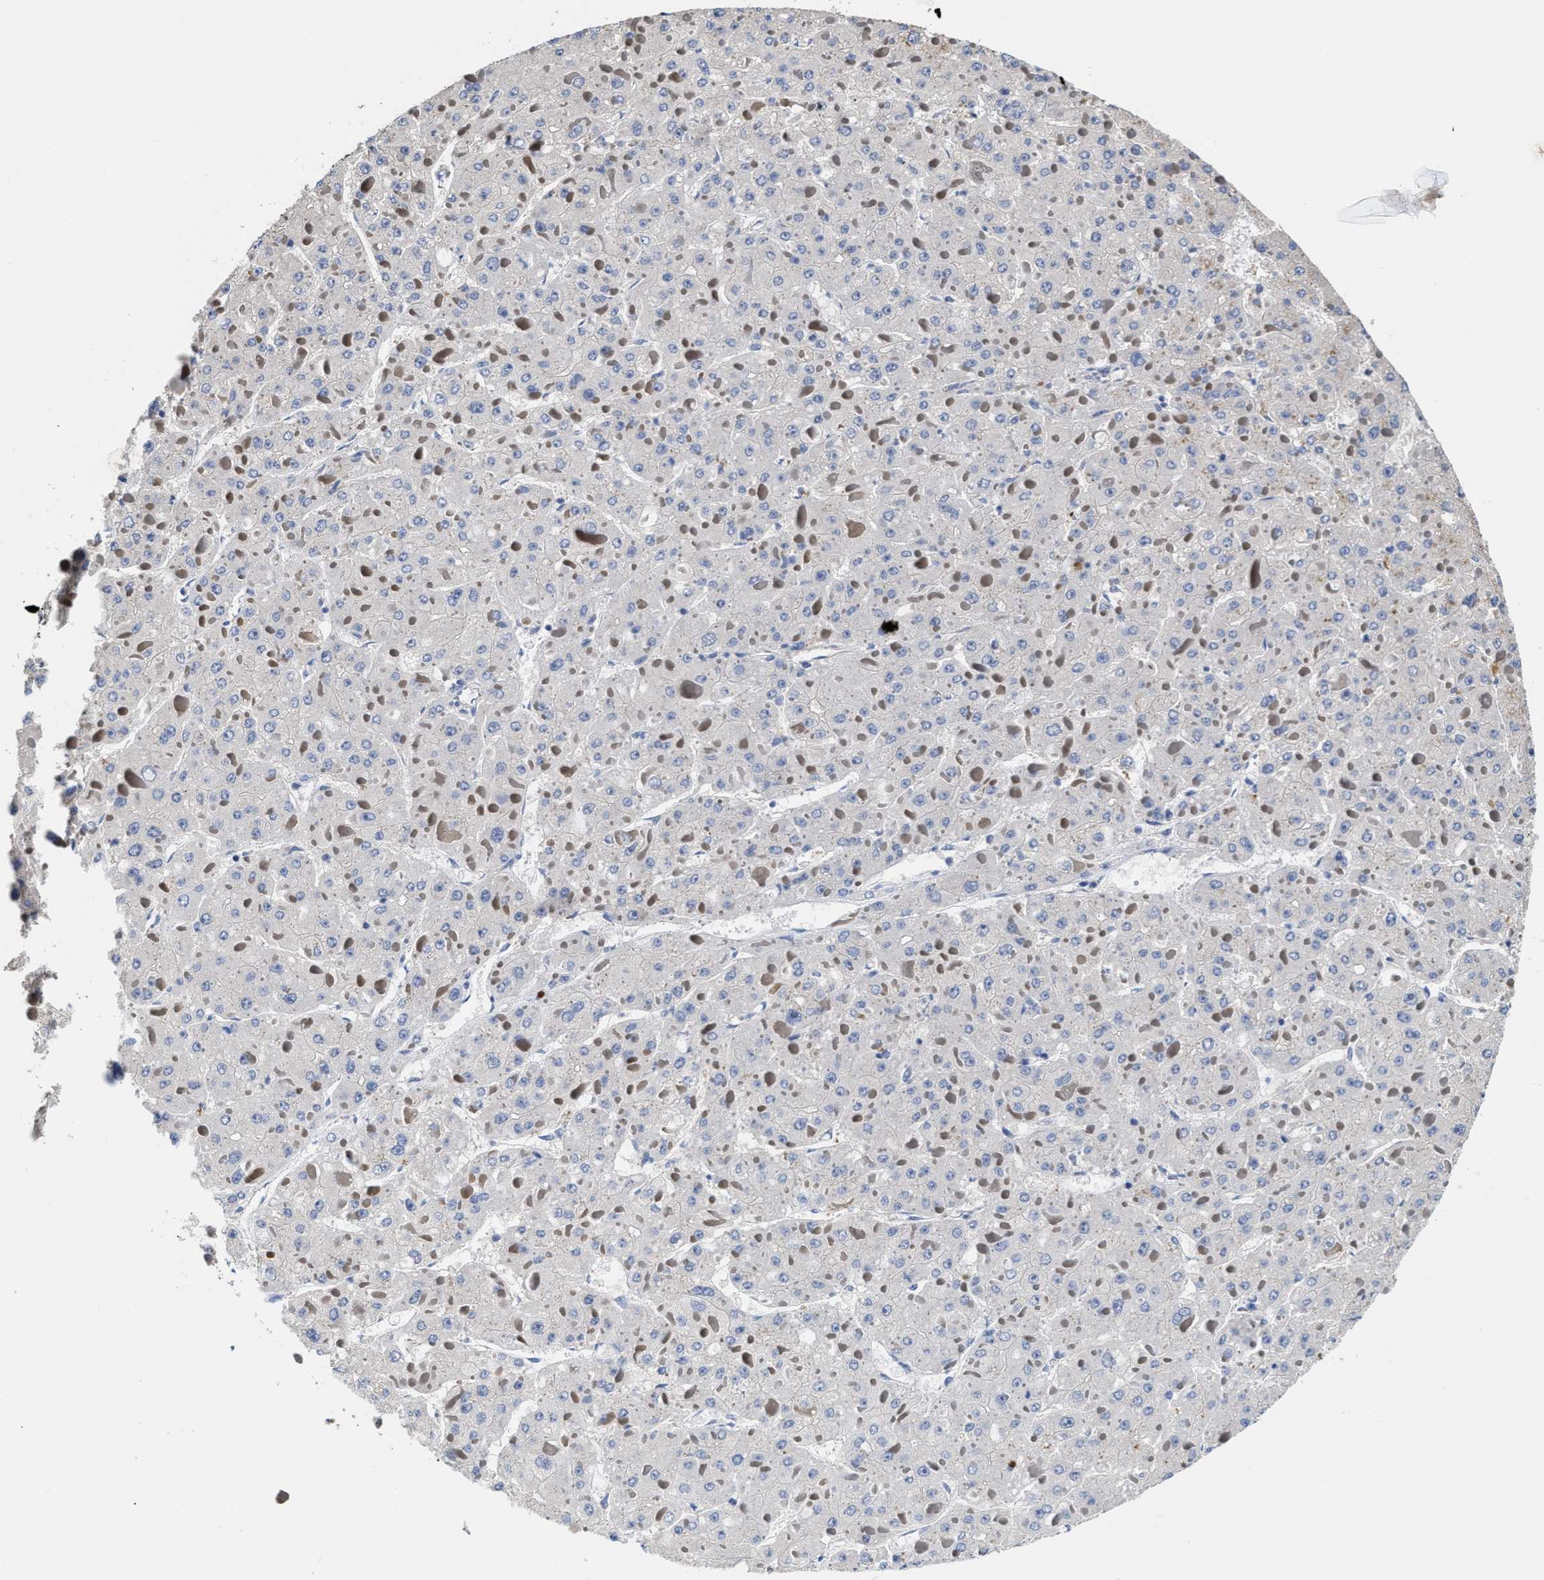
{"staining": {"intensity": "negative", "quantity": "none", "location": "none"}, "tissue": "liver cancer", "cell_type": "Tumor cells", "image_type": "cancer", "snomed": [{"axis": "morphology", "description": "Carcinoma, Hepatocellular, NOS"}, {"axis": "topography", "description": "Liver"}], "caption": "Histopathology image shows no protein expression in tumor cells of liver cancer tissue.", "gene": "TRAF6", "patient": {"sex": "female", "age": 73}}